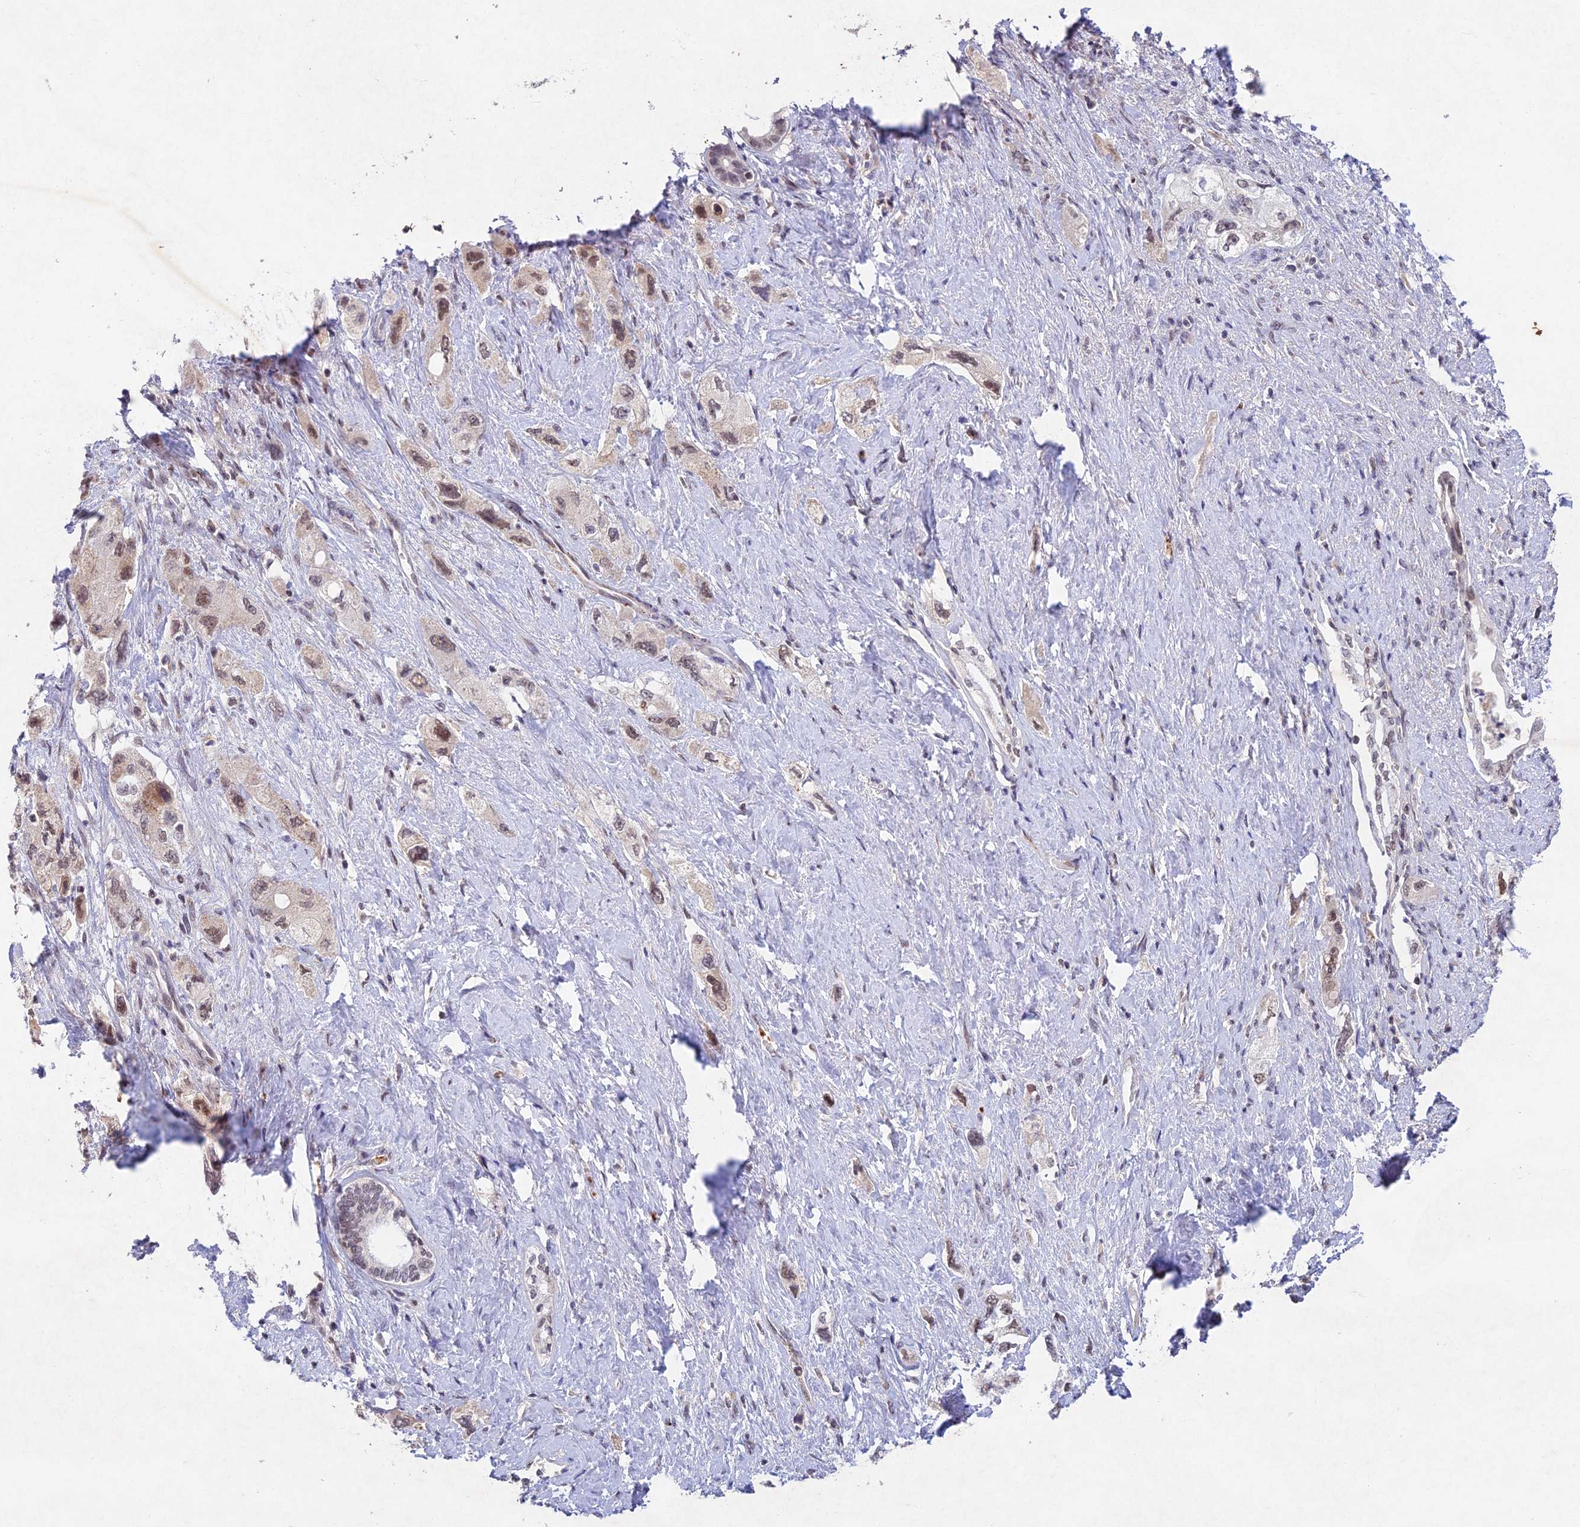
{"staining": {"intensity": "weak", "quantity": "25%-75%", "location": "nuclear"}, "tissue": "pancreatic cancer", "cell_type": "Tumor cells", "image_type": "cancer", "snomed": [{"axis": "morphology", "description": "Adenocarcinoma, NOS"}, {"axis": "topography", "description": "Pancreas"}], "caption": "Weak nuclear expression is present in approximately 25%-75% of tumor cells in adenocarcinoma (pancreatic).", "gene": "RAVER1", "patient": {"sex": "female", "age": 73}}